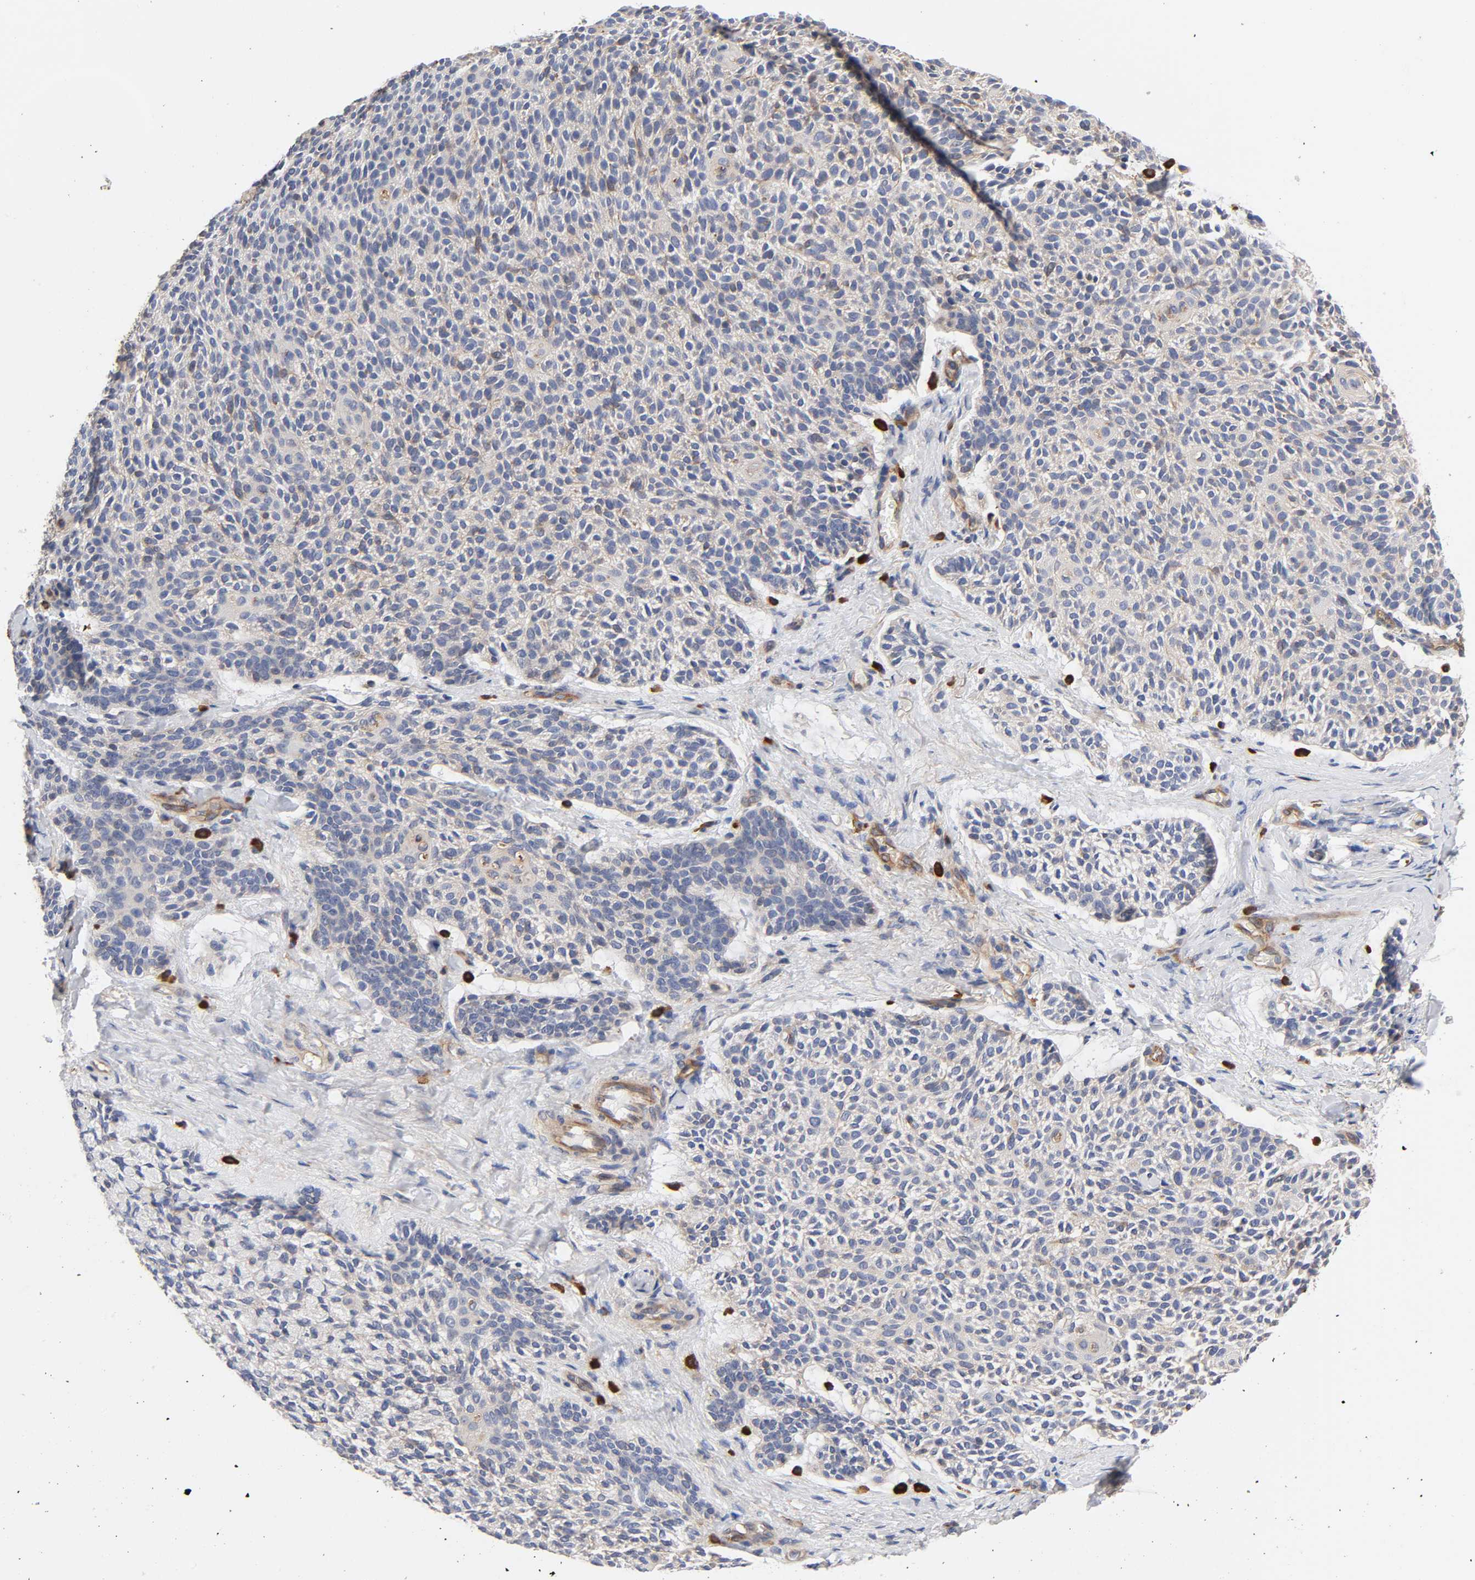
{"staining": {"intensity": "negative", "quantity": "none", "location": "none"}, "tissue": "skin cancer", "cell_type": "Tumor cells", "image_type": "cancer", "snomed": [{"axis": "morphology", "description": "Normal tissue, NOS"}, {"axis": "morphology", "description": "Basal cell carcinoma"}, {"axis": "topography", "description": "Skin"}], "caption": "Immunohistochemistry histopathology image of neoplastic tissue: skin cancer stained with DAB (3,3'-diaminobenzidine) displays no significant protein positivity in tumor cells. (DAB (3,3'-diaminobenzidine) immunohistochemistry visualized using brightfield microscopy, high magnification).", "gene": "RAB13", "patient": {"sex": "female", "age": 70}}